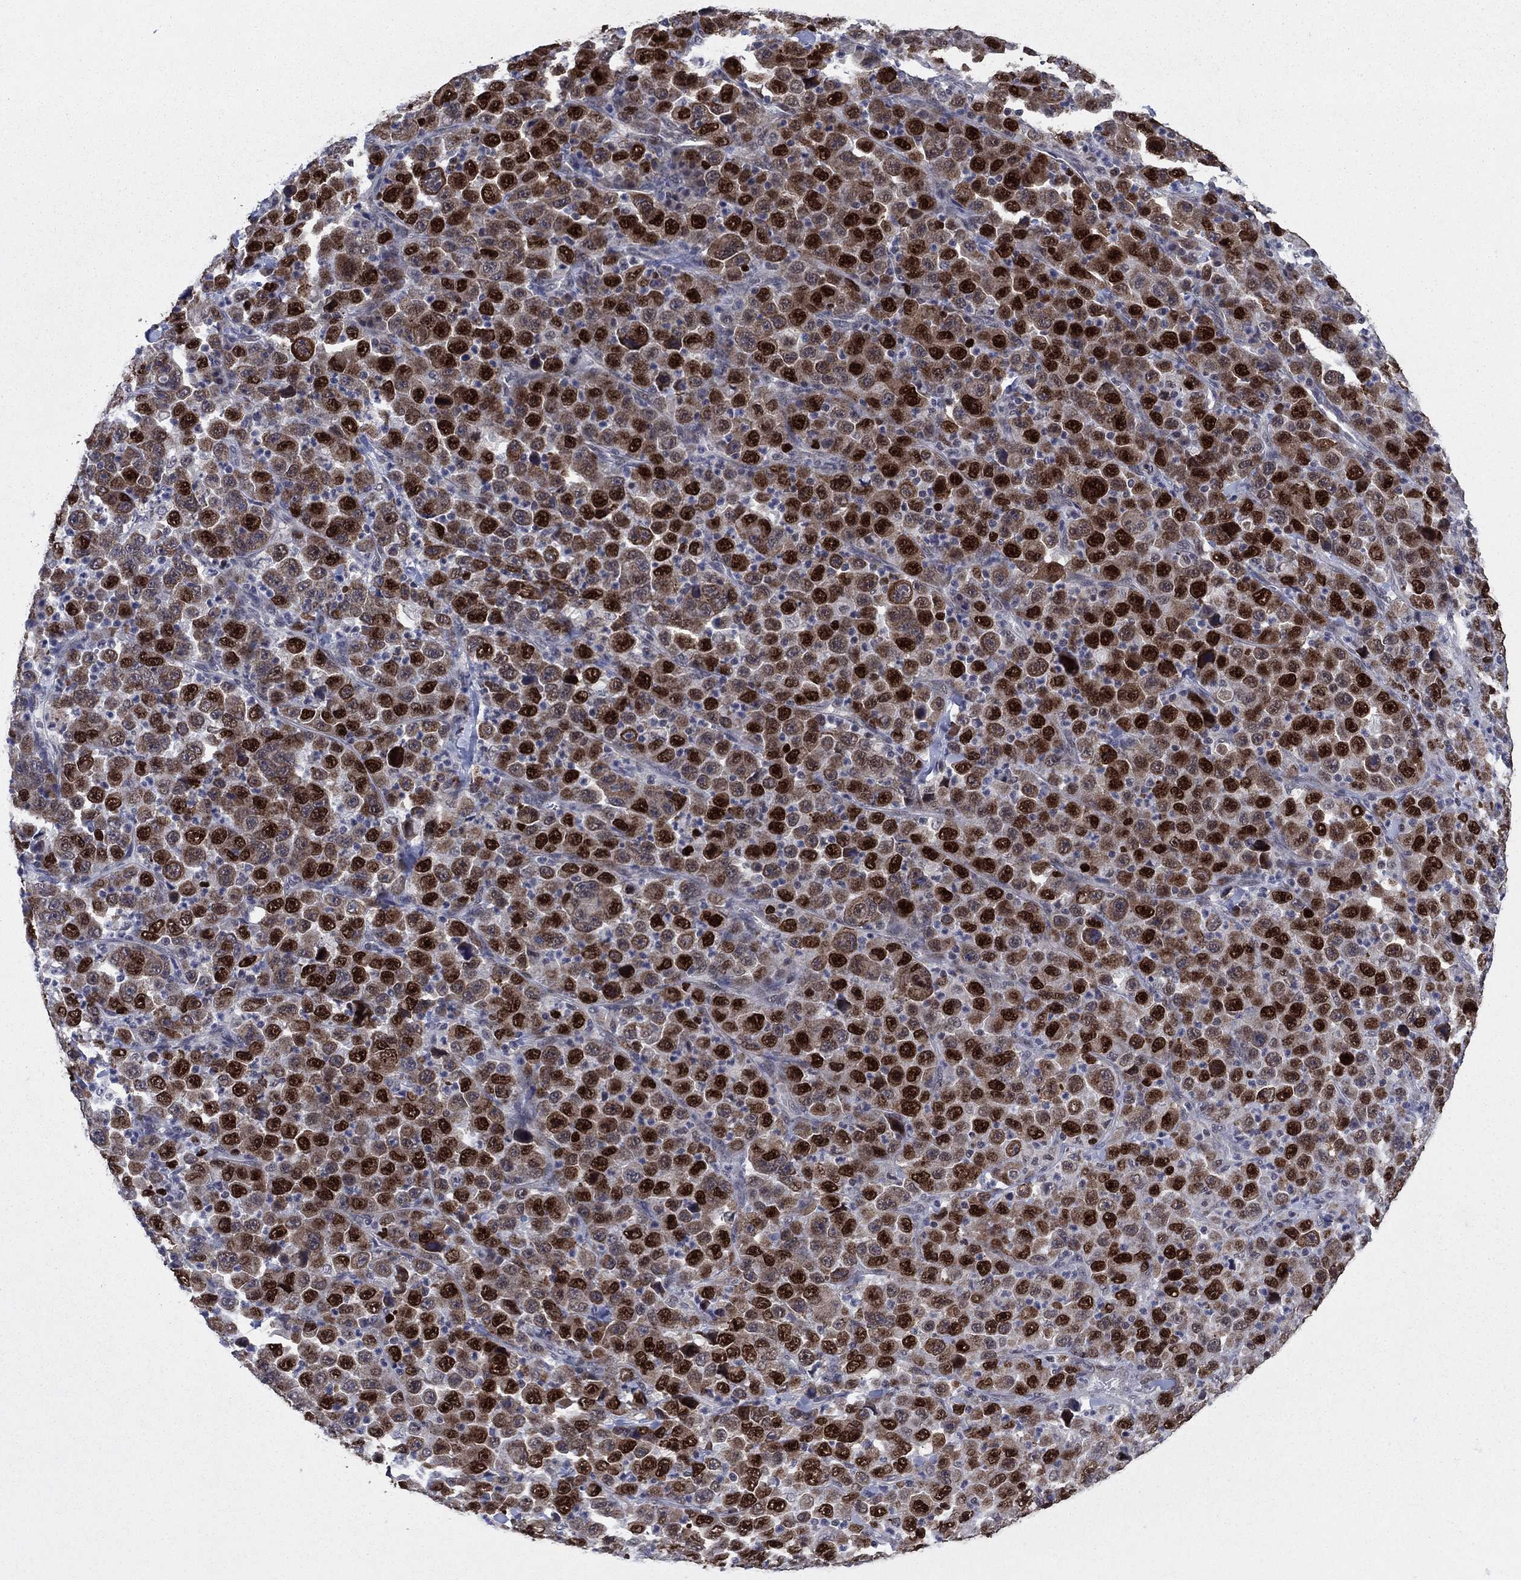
{"staining": {"intensity": "strong", "quantity": ">75%", "location": "nuclear"}, "tissue": "stomach cancer", "cell_type": "Tumor cells", "image_type": "cancer", "snomed": [{"axis": "morphology", "description": "Normal tissue, NOS"}, {"axis": "morphology", "description": "Adenocarcinoma, NOS"}, {"axis": "topography", "description": "Stomach, upper"}, {"axis": "topography", "description": "Stomach"}], "caption": "A brown stain highlights strong nuclear positivity of a protein in human stomach cancer tumor cells. Immunohistochemistry stains the protein in brown and the nuclei are stained blue.", "gene": "CDCA5", "patient": {"sex": "male", "age": 59}}